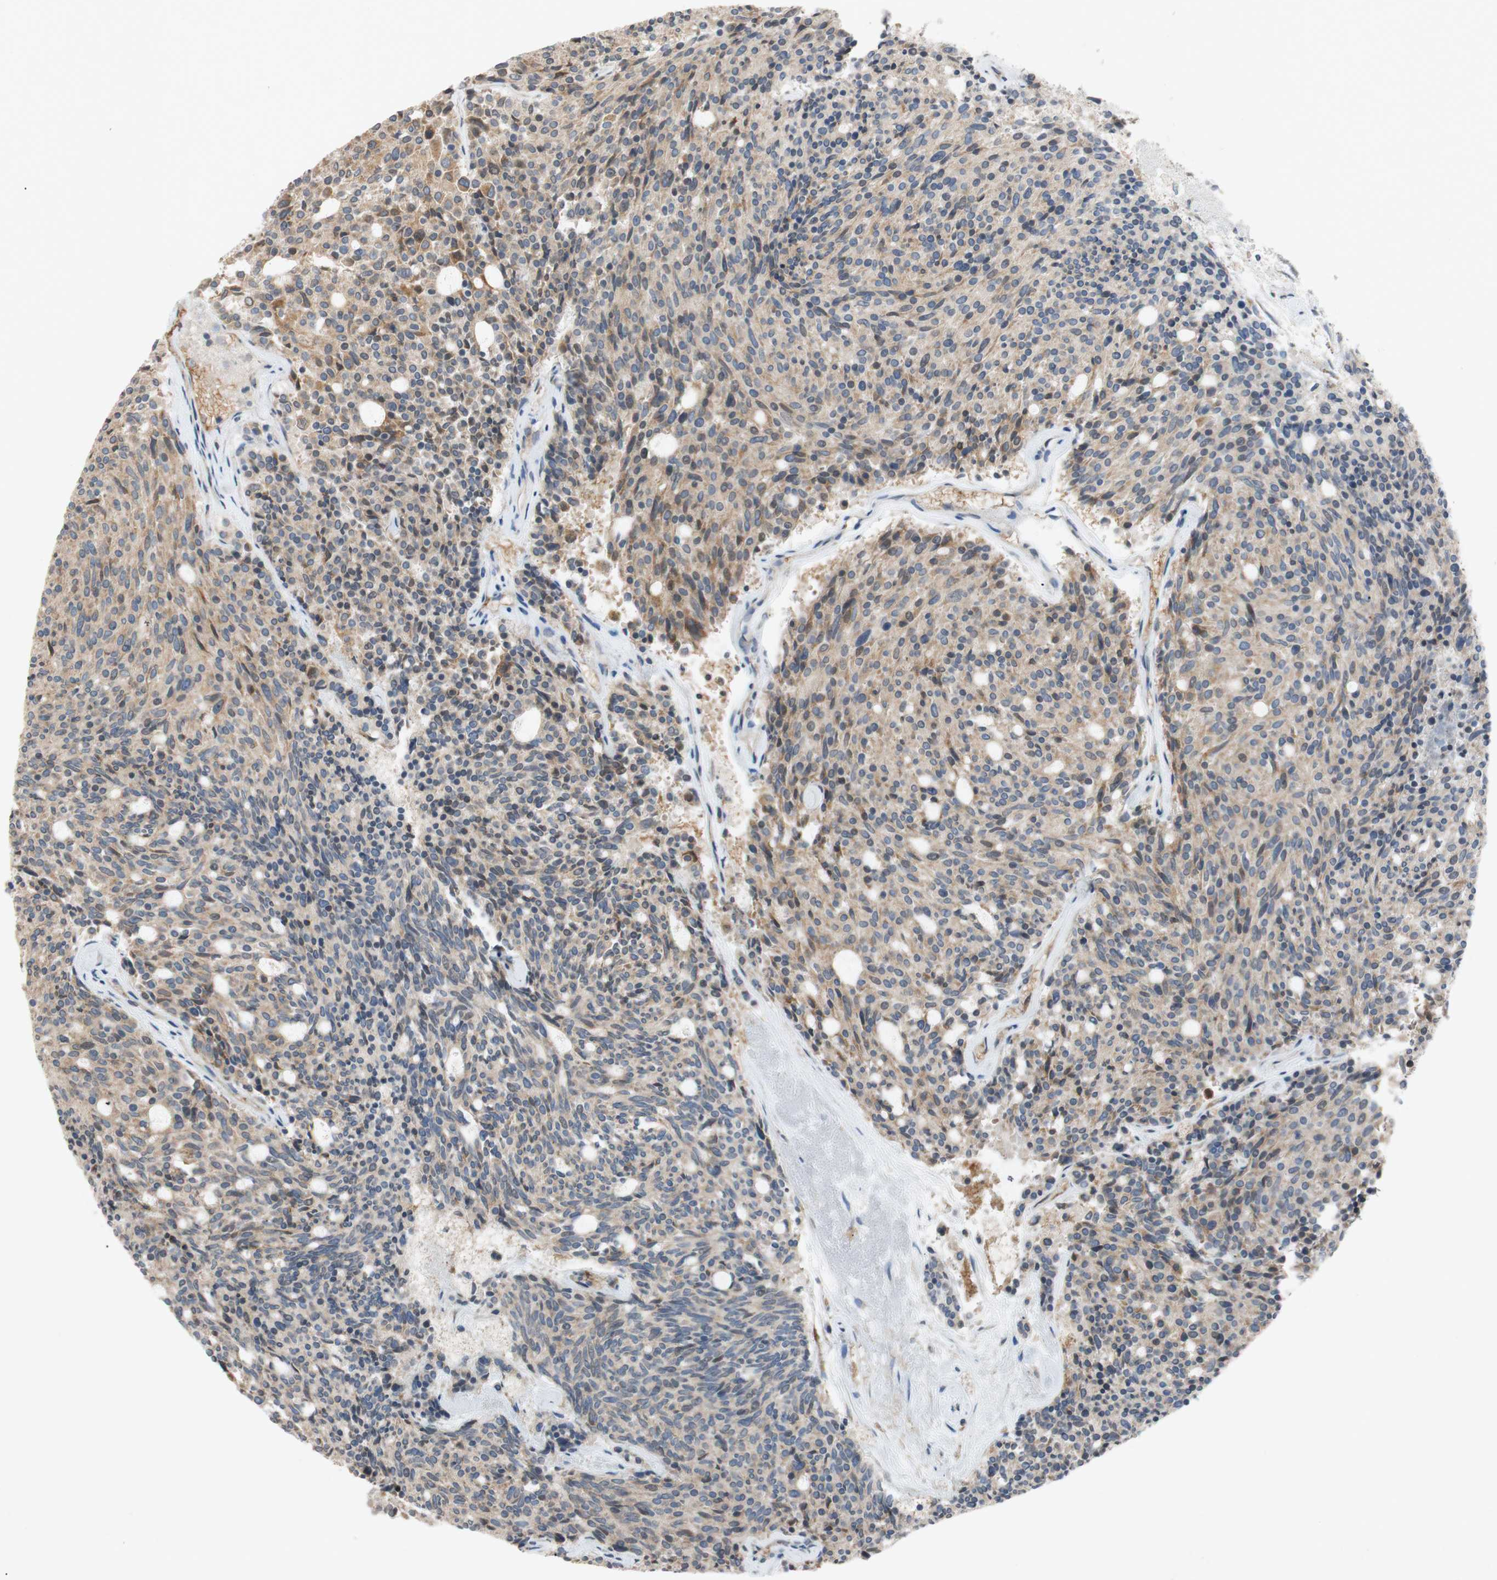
{"staining": {"intensity": "weak", "quantity": ">75%", "location": "cytoplasmic/membranous"}, "tissue": "carcinoid", "cell_type": "Tumor cells", "image_type": "cancer", "snomed": [{"axis": "morphology", "description": "Carcinoid, malignant, NOS"}, {"axis": "topography", "description": "Pancreas"}], "caption": "IHC histopathology image of neoplastic tissue: human carcinoid stained using IHC exhibits low levels of weak protein expression localized specifically in the cytoplasmic/membranous of tumor cells, appearing as a cytoplasmic/membranous brown color.", "gene": "ADD2", "patient": {"sex": "female", "age": 54}}